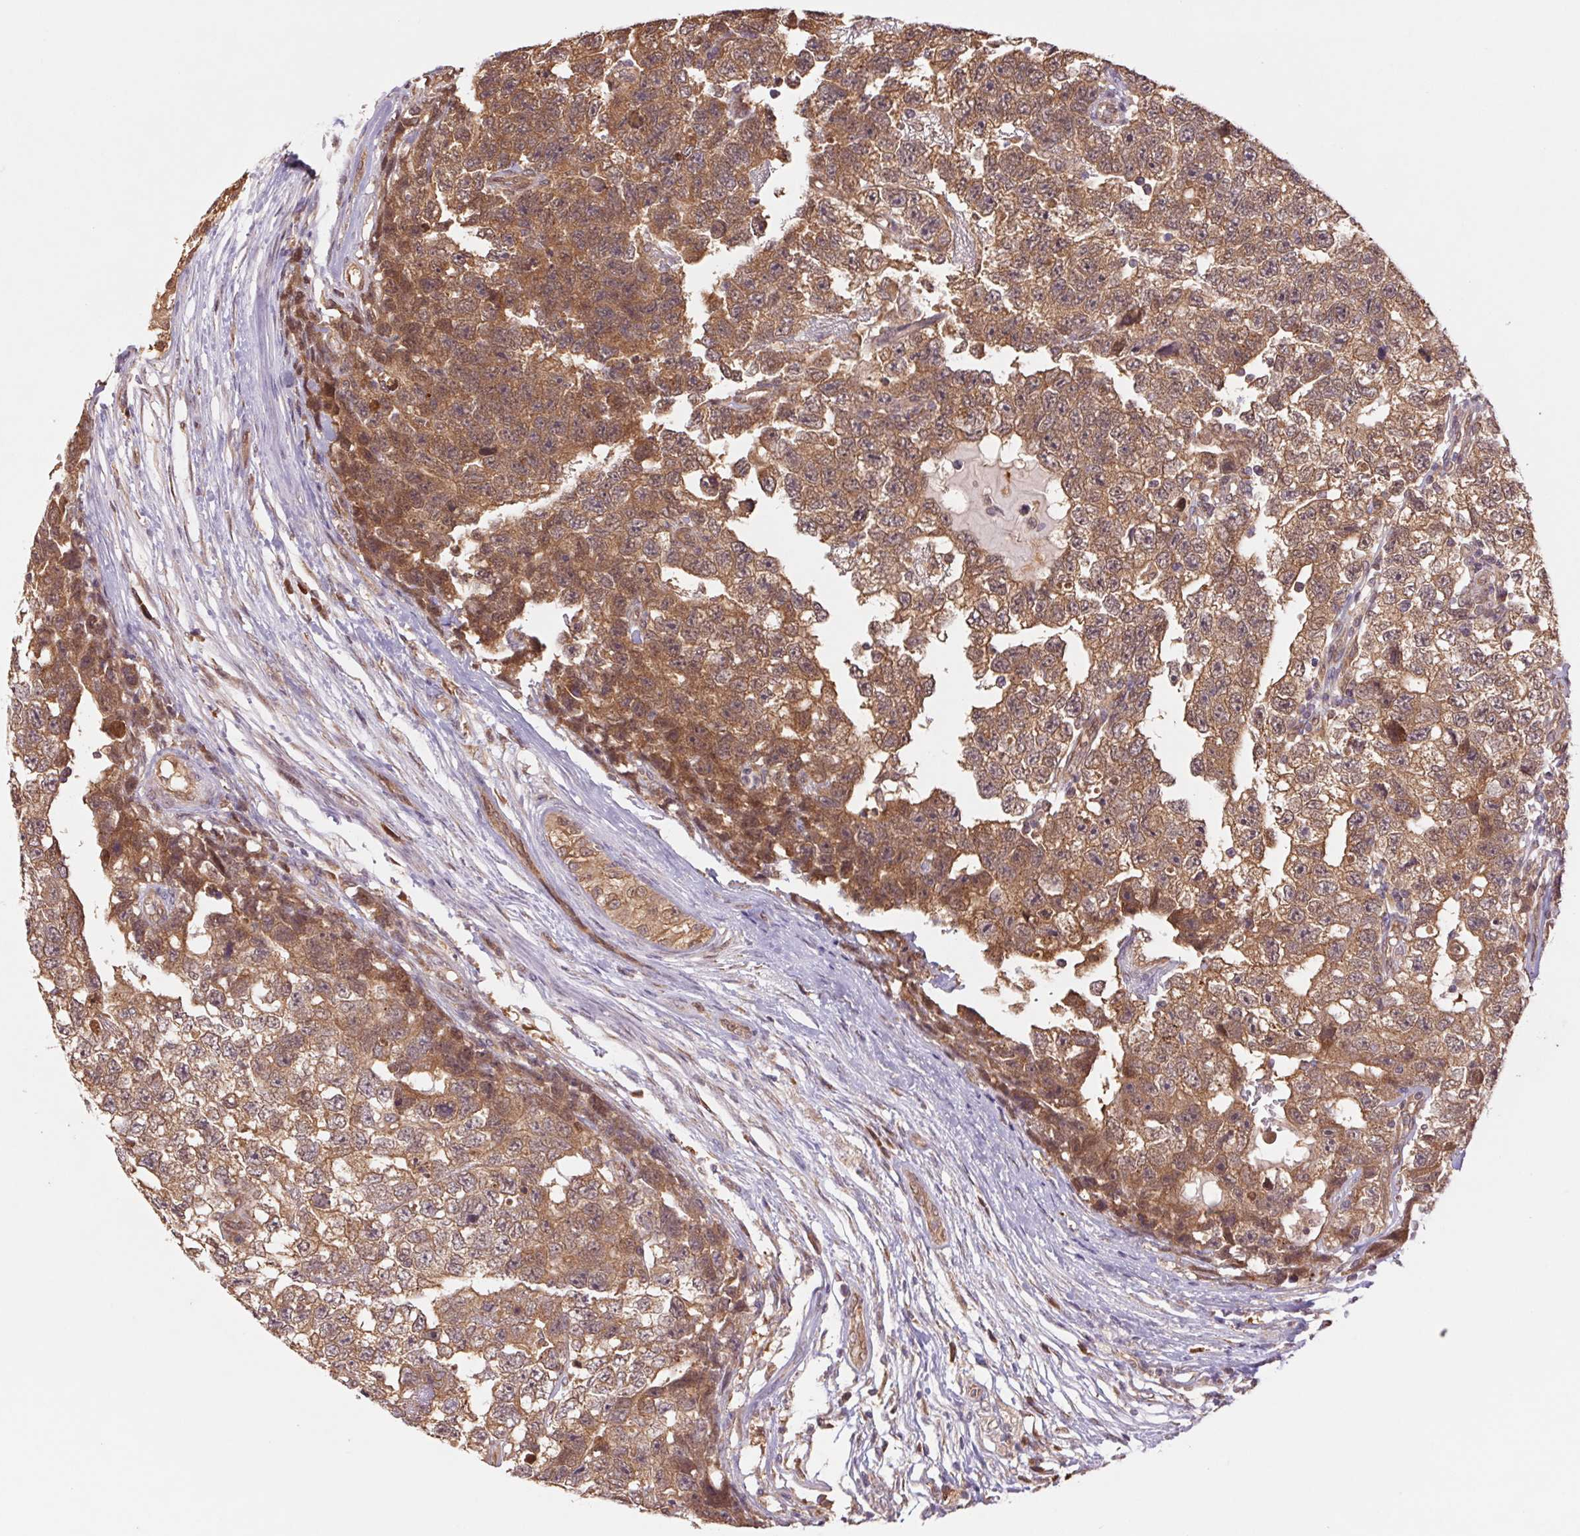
{"staining": {"intensity": "moderate", "quantity": ">75%", "location": "cytoplasmic/membranous"}, "tissue": "testis cancer", "cell_type": "Tumor cells", "image_type": "cancer", "snomed": [{"axis": "morphology", "description": "Carcinoma, Embryonal, NOS"}, {"axis": "topography", "description": "Testis"}], "caption": "Immunohistochemical staining of testis cancer exhibits medium levels of moderate cytoplasmic/membranous protein expression in approximately >75% of tumor cells. (Stains: DAB (3,3'-diaminobenzidine) in brown, nuclei in blue, Microscopy: brightfield microscopy at high magnification).", "gene": "RRM1", "patient": {"sex": "male", "age": 22}}